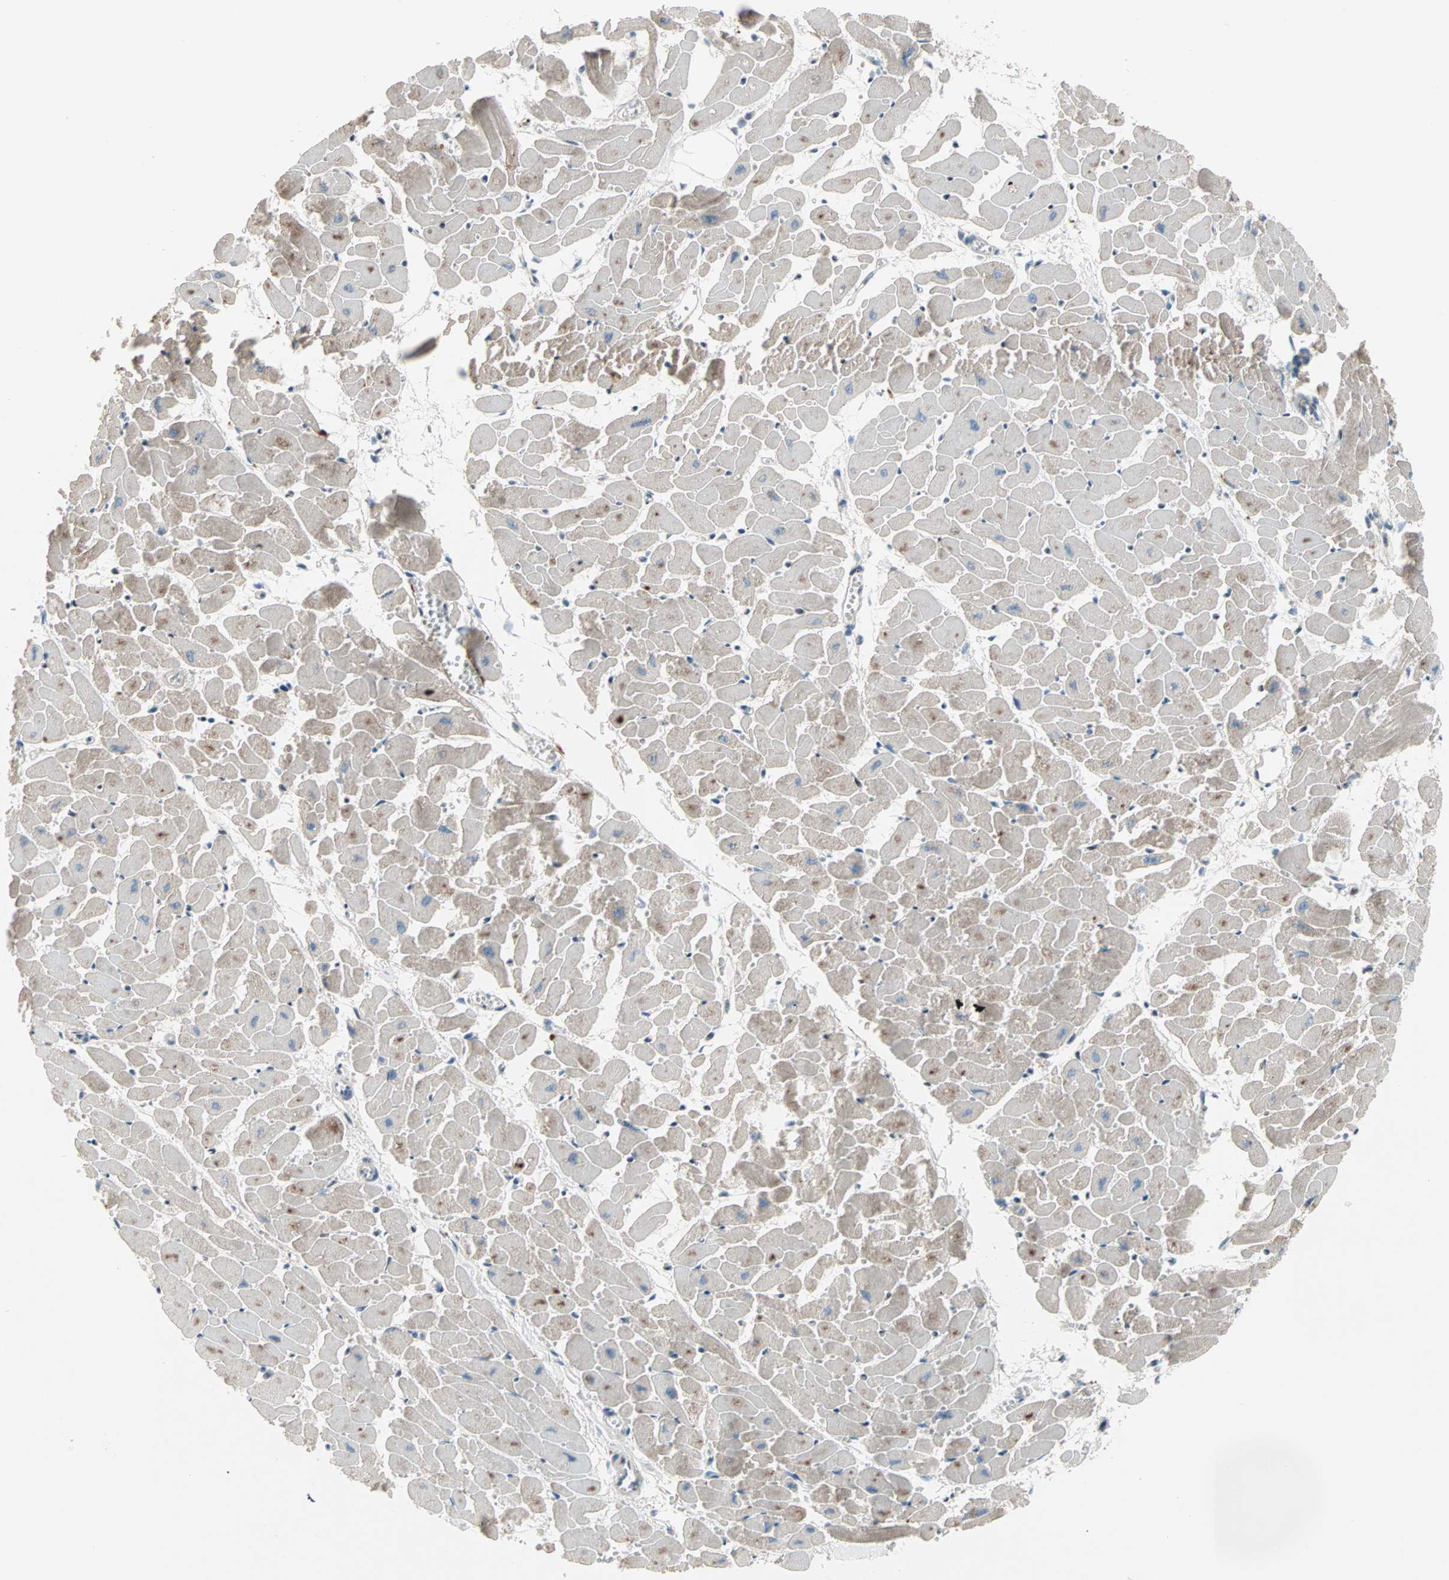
{"staining": {"intensity": "moderate", "quantity": "<25%", "location": "cytoplasmic/membranous"}, "tissue": "heart muscle", "cell_type": "Cardiomyocytes", "image_type": "normal", "snomed": [{"axis": "morphology", "description": "Normal tissue, NOS"}, {"axis": "topography", "description": "Heart"}], "caption": "A histopathology image of human heart muscle stained for a protein reveals moderate cytoplasmic/membranous brown staining in cardiomyocytes.", "gene": "CAND2", "patient": {"sex": "female", "age": 19}}